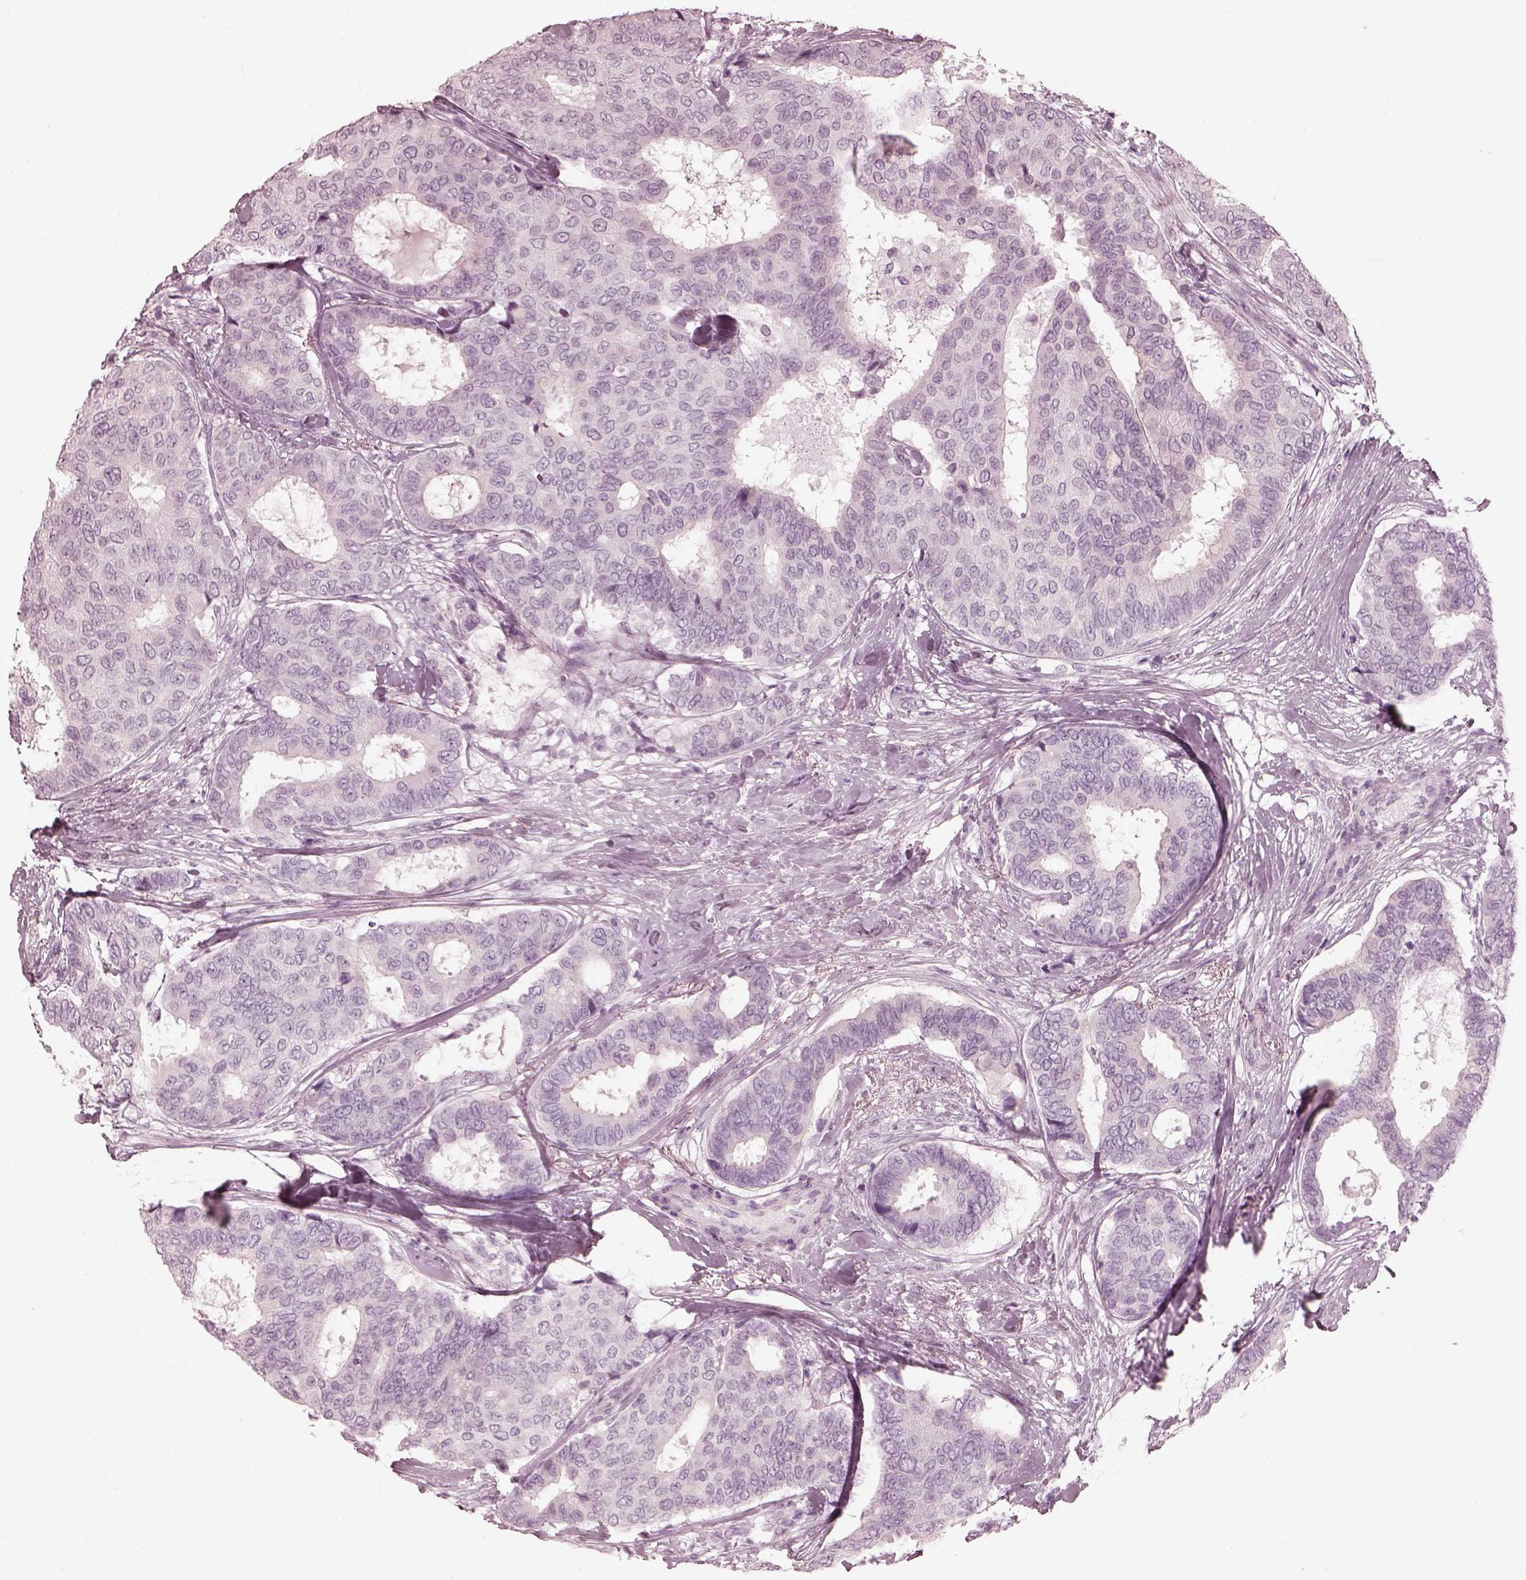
{"staining": {"intensity": "negative", "quantity": "none", "location": "none"}, "tissue": "breast cancer", "cell_type": "Tumor cells", "image_type": "cancer", "snomed": [{"axis": "morphology", "description": "Duct carcinoma"}, {"axis": "topography", "description": "Breast"}], "caption": "Tumor cells show no significant protein positivity in breast cancer (intraductal carcinoma).", "gene": "SAXO2", "patient": {"sex": "female", "age": 75}}